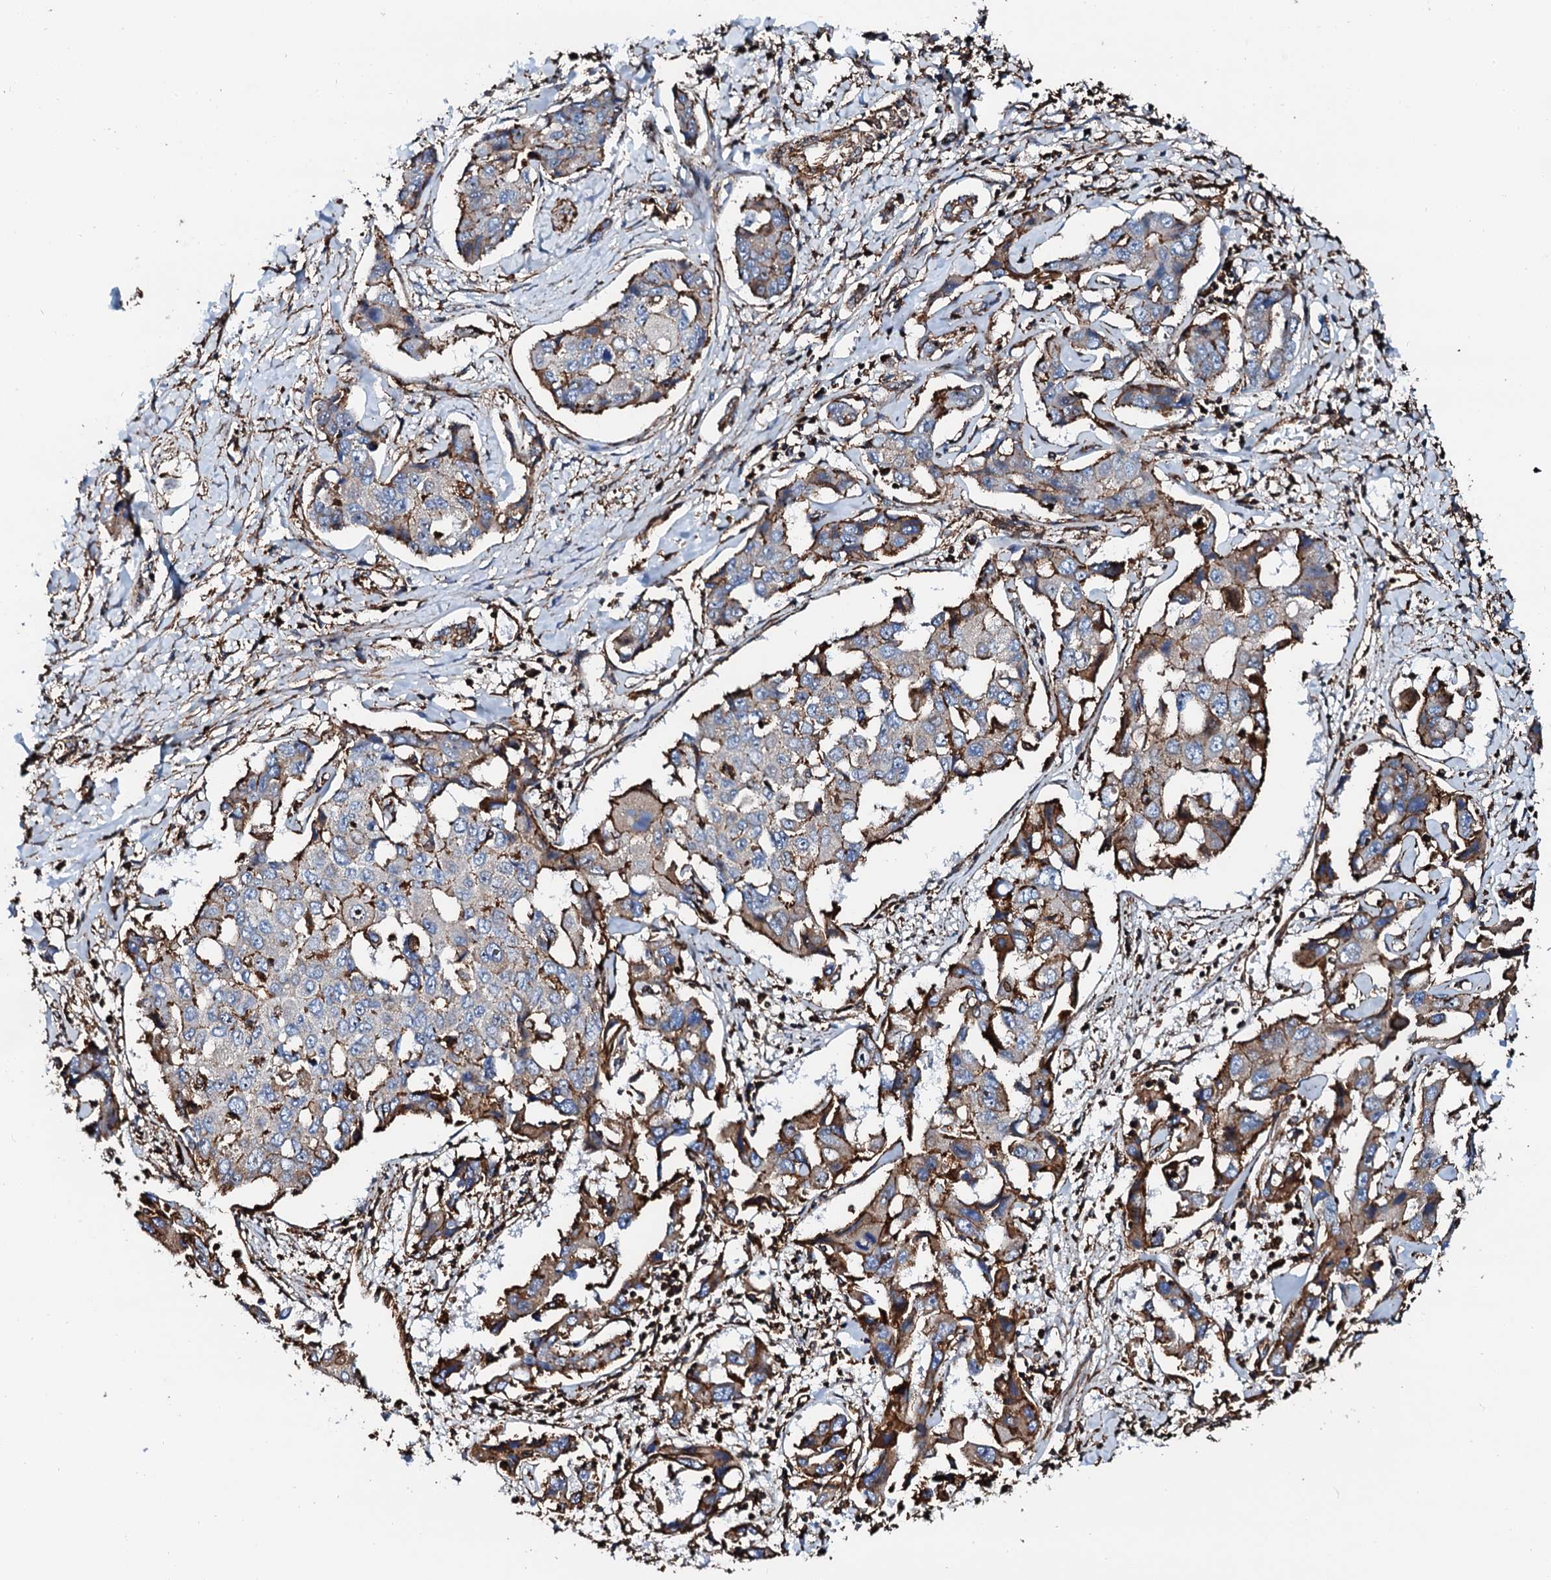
{"staining": {"intensity": "moderate", "quantity": "25%-75%", "location": "cytoplasmic/membranous"}, "tissue": "liver cancer", "cell_type": "Tumor cells", "image_type": "cancer", "snomed": [{"axis": "morphology", "description": "Cholangiocarcinoma"}, {"axis": "topography", "description": "Liver"}], "caption": "Protein expression analysis of liver cholangiocarcinoma demonstrates moderate cytoplasmic/membranous staining in approximately 25%-75% of tumor cells. The staining was performed using DAB, with brown indicating positive protein expression. Nuclei are stained blue with hematoxylin.", "gene": "INTS10", "patient": {"sex": "male", "age": 59}}